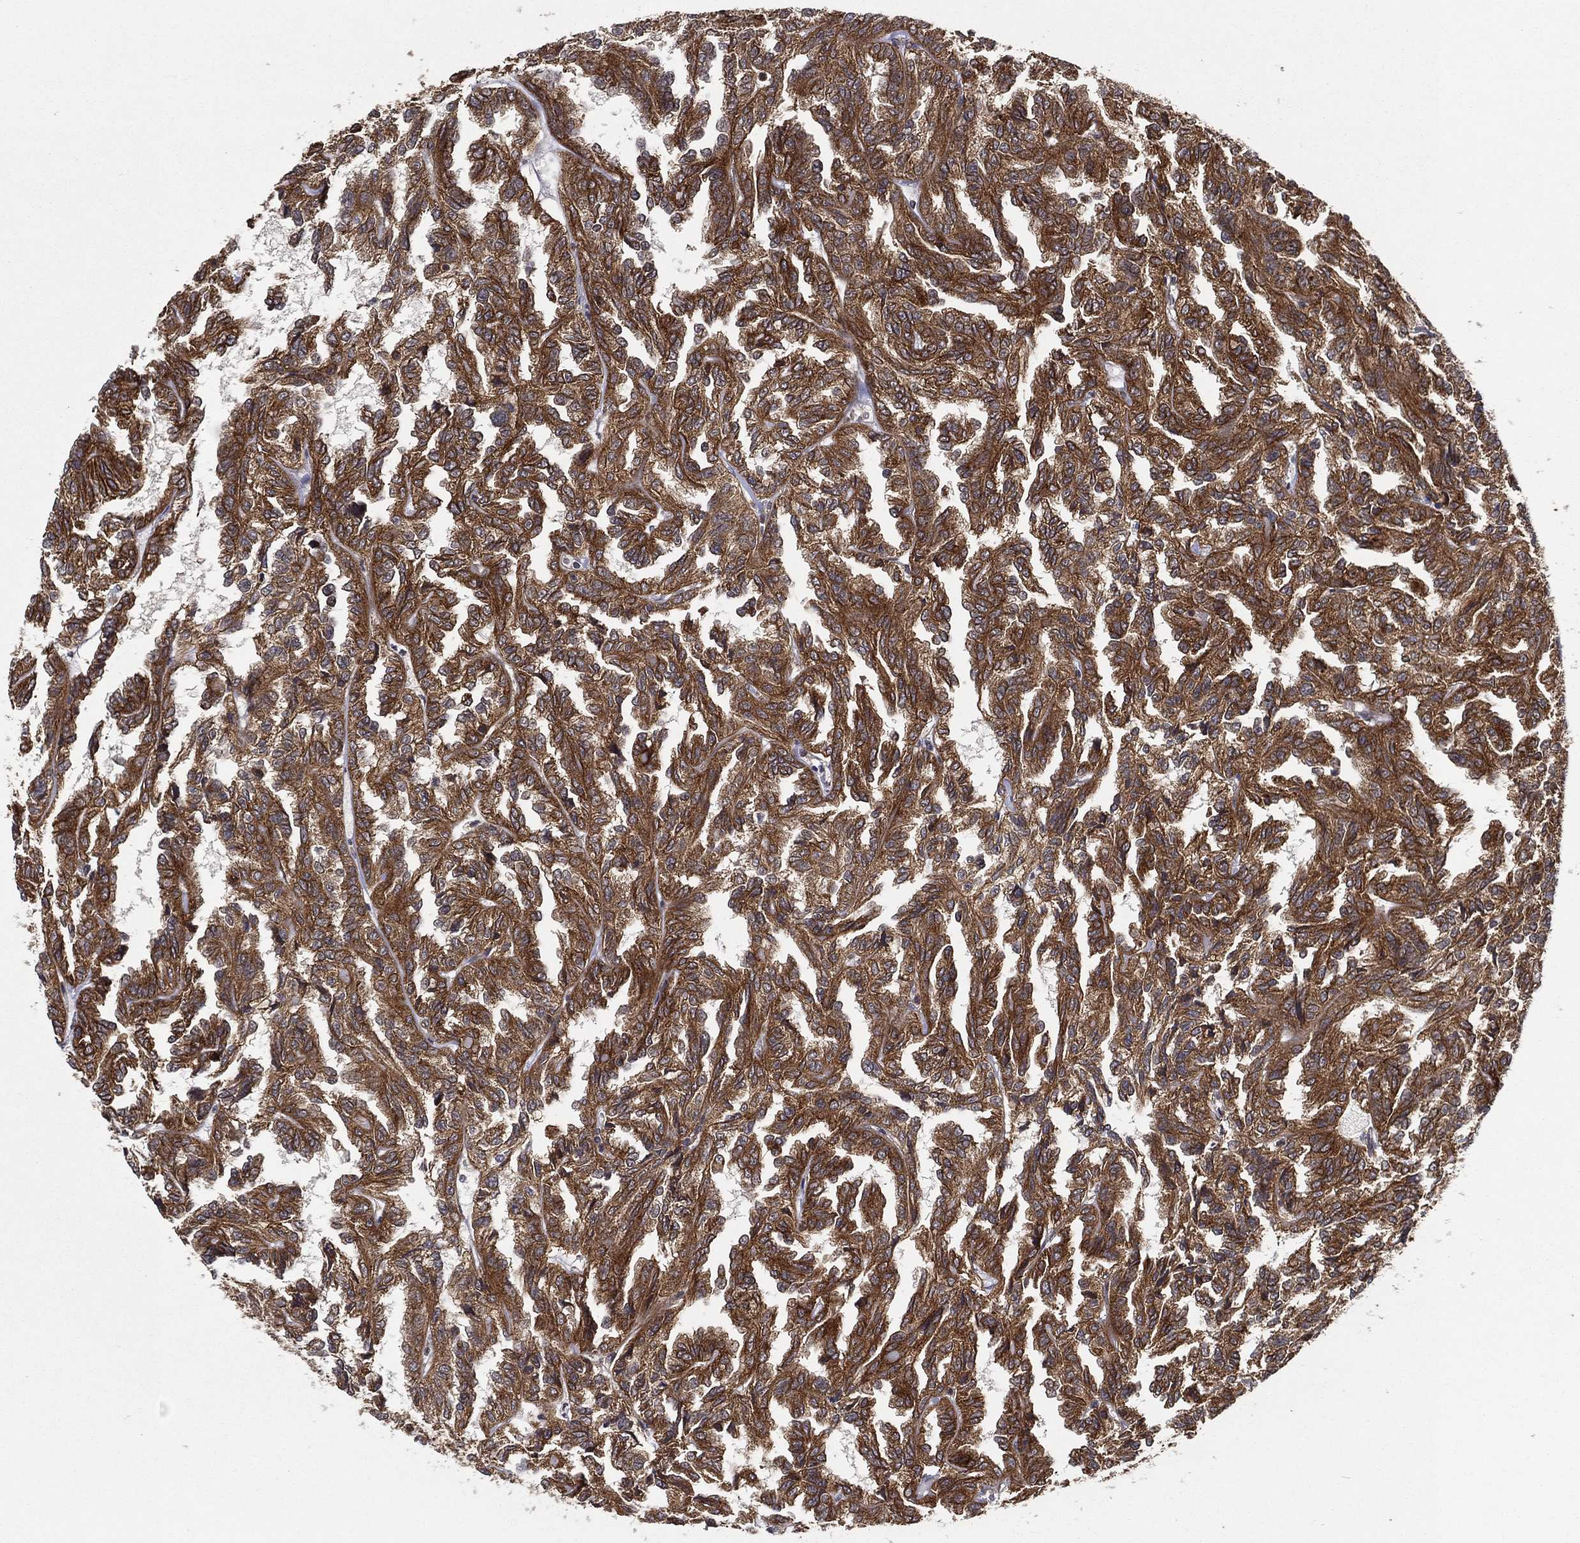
{"staining": {"intensity": "strong", "quantity": ">75%", "location": "cytoplasmic/membranous"}, "tissue": "renal cancer", "cell_type": "Tumor cells", "image_type": "cancer", "snomed": [{"axis": "morphology", "description": "Adenocarcinoma, NOS"}, {"axis": "topography", "description": "Kidney"}], "caption": "A high-resolution photomicrograph shows immunohistochemistry (IHC) staining of renal cancer, which displays strong cytoplasmic/membranous positivity in approximately >75% of tumor cells.", "gene": "UACA", "patient": {"sex": "male", "age": 79}}